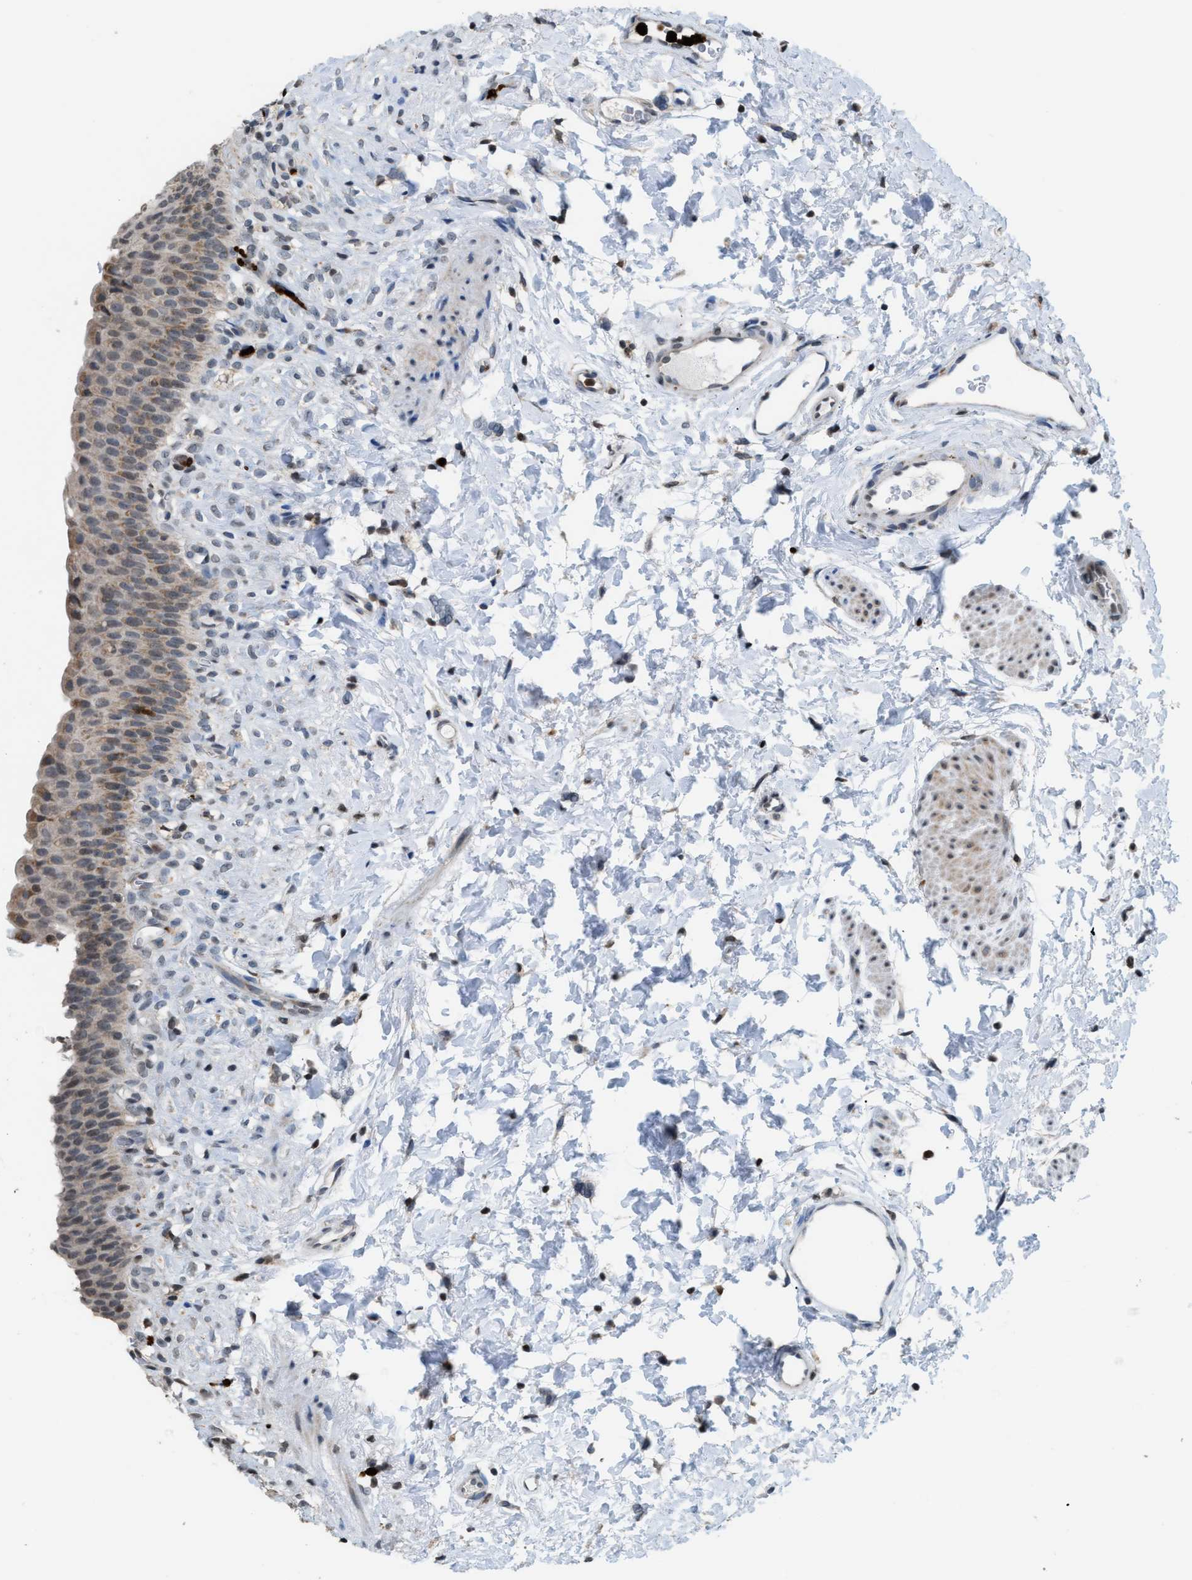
{"staining": {"intensity": "weak", "quantity": ">75%", "location": "cytoplasmic/membranous"}, "tissue": "urinary bladder", "cell_type": "Urothelial cells", "image_type": "normal", "snomed": [{"axis": "morphology", "description": "Normal tissue, NOS"}, {"axis": "topography", "description": "Urinary bladder"}], "caption": "Brown immunohistochemical staining in normal human urinary bladder exhibits weak cytoplasmic/membranous expression in about >75% of urothelial cells. Nuclei are stained in blue.", "gene": "PRUNE2", "patient": {"sex": "female", "age": 79}}